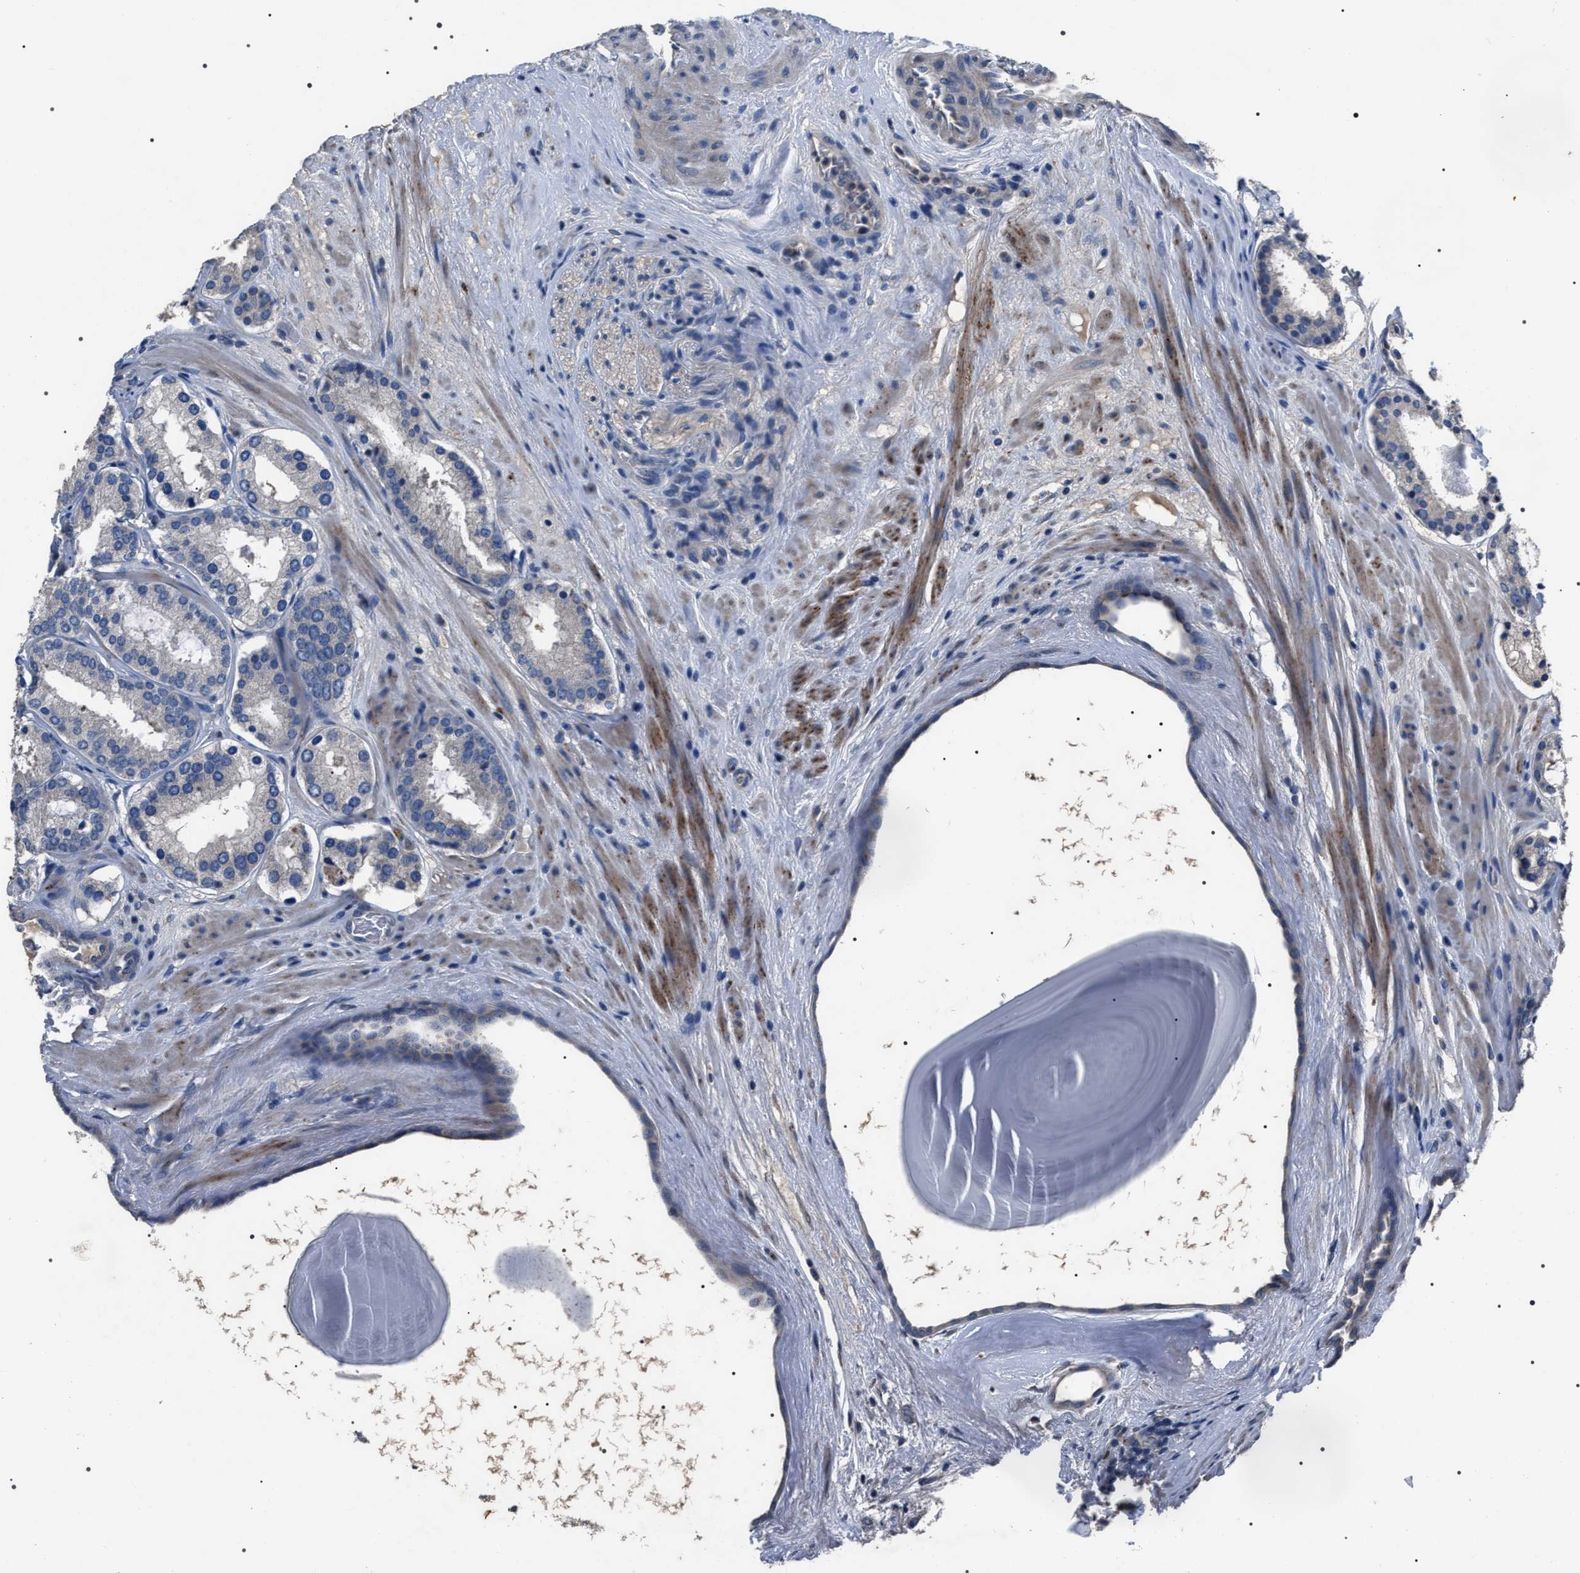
{"staining": {"intensity": "negative", "quantity": "none", "location": "none"}, "tissue": "prostate cancer", "cell_type": "Tumor cells", "image_type": "cancer", "snomed": [{"axis": "morphology", "description": "Adenocarcinoma, Low grade"}, {"axis": "topography", "description": "Prostate"}], "caption": "The immunohistochemistry (IHC) photomicrograph has no significant staining in tumor cells of prostate cancer (adenocarcinoma (low-grade)) tissue. The staining was performed using DAB to visualize the protein expression in brown, while the nuclei were stained in blue with hematoxylin (Magnification: 20x).", "gene": "TRIM54", "patient": {"sex": "male", "age": 69}}